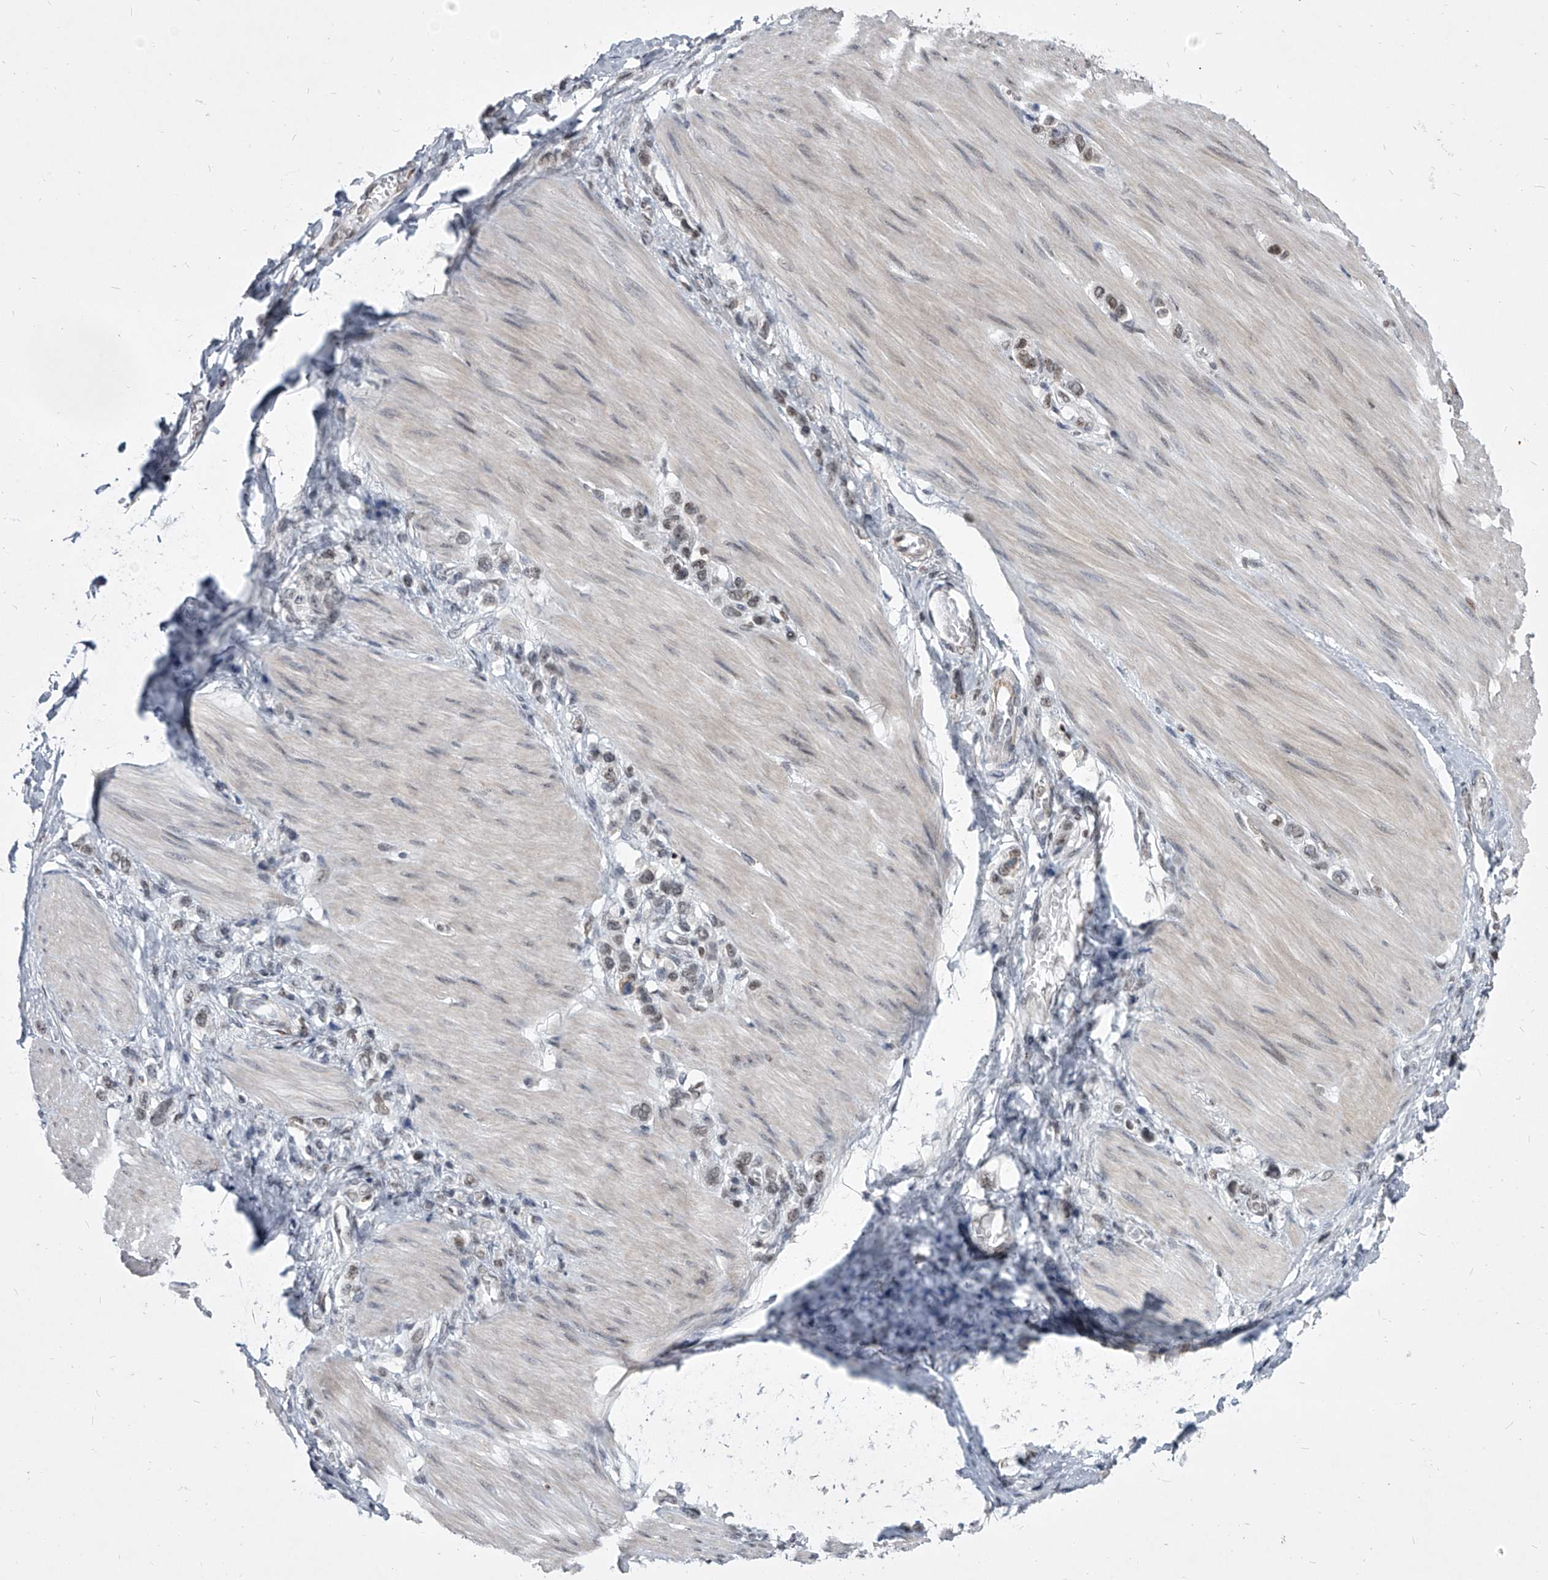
{"staining": {"intensity": "weak", "quantity": "25%-75%", "location": "nuclear"}, "tissue": "stomach cancer", "cell_type": "Tumor cells", "image_type": "cancer", "snomed": [{"axis": "morphology", "description": "Adenocarcinoma, NOS"}, {"axis": "topography", "description": "Stomach"}], "caption": "Stomach cancer was stained to show a protein in brown. There is low levels of weak nuclear staining in about 25%-75% of tumor cells.", "gene": "PPIL4", "patient": {"sex": "female", "age": 65}}